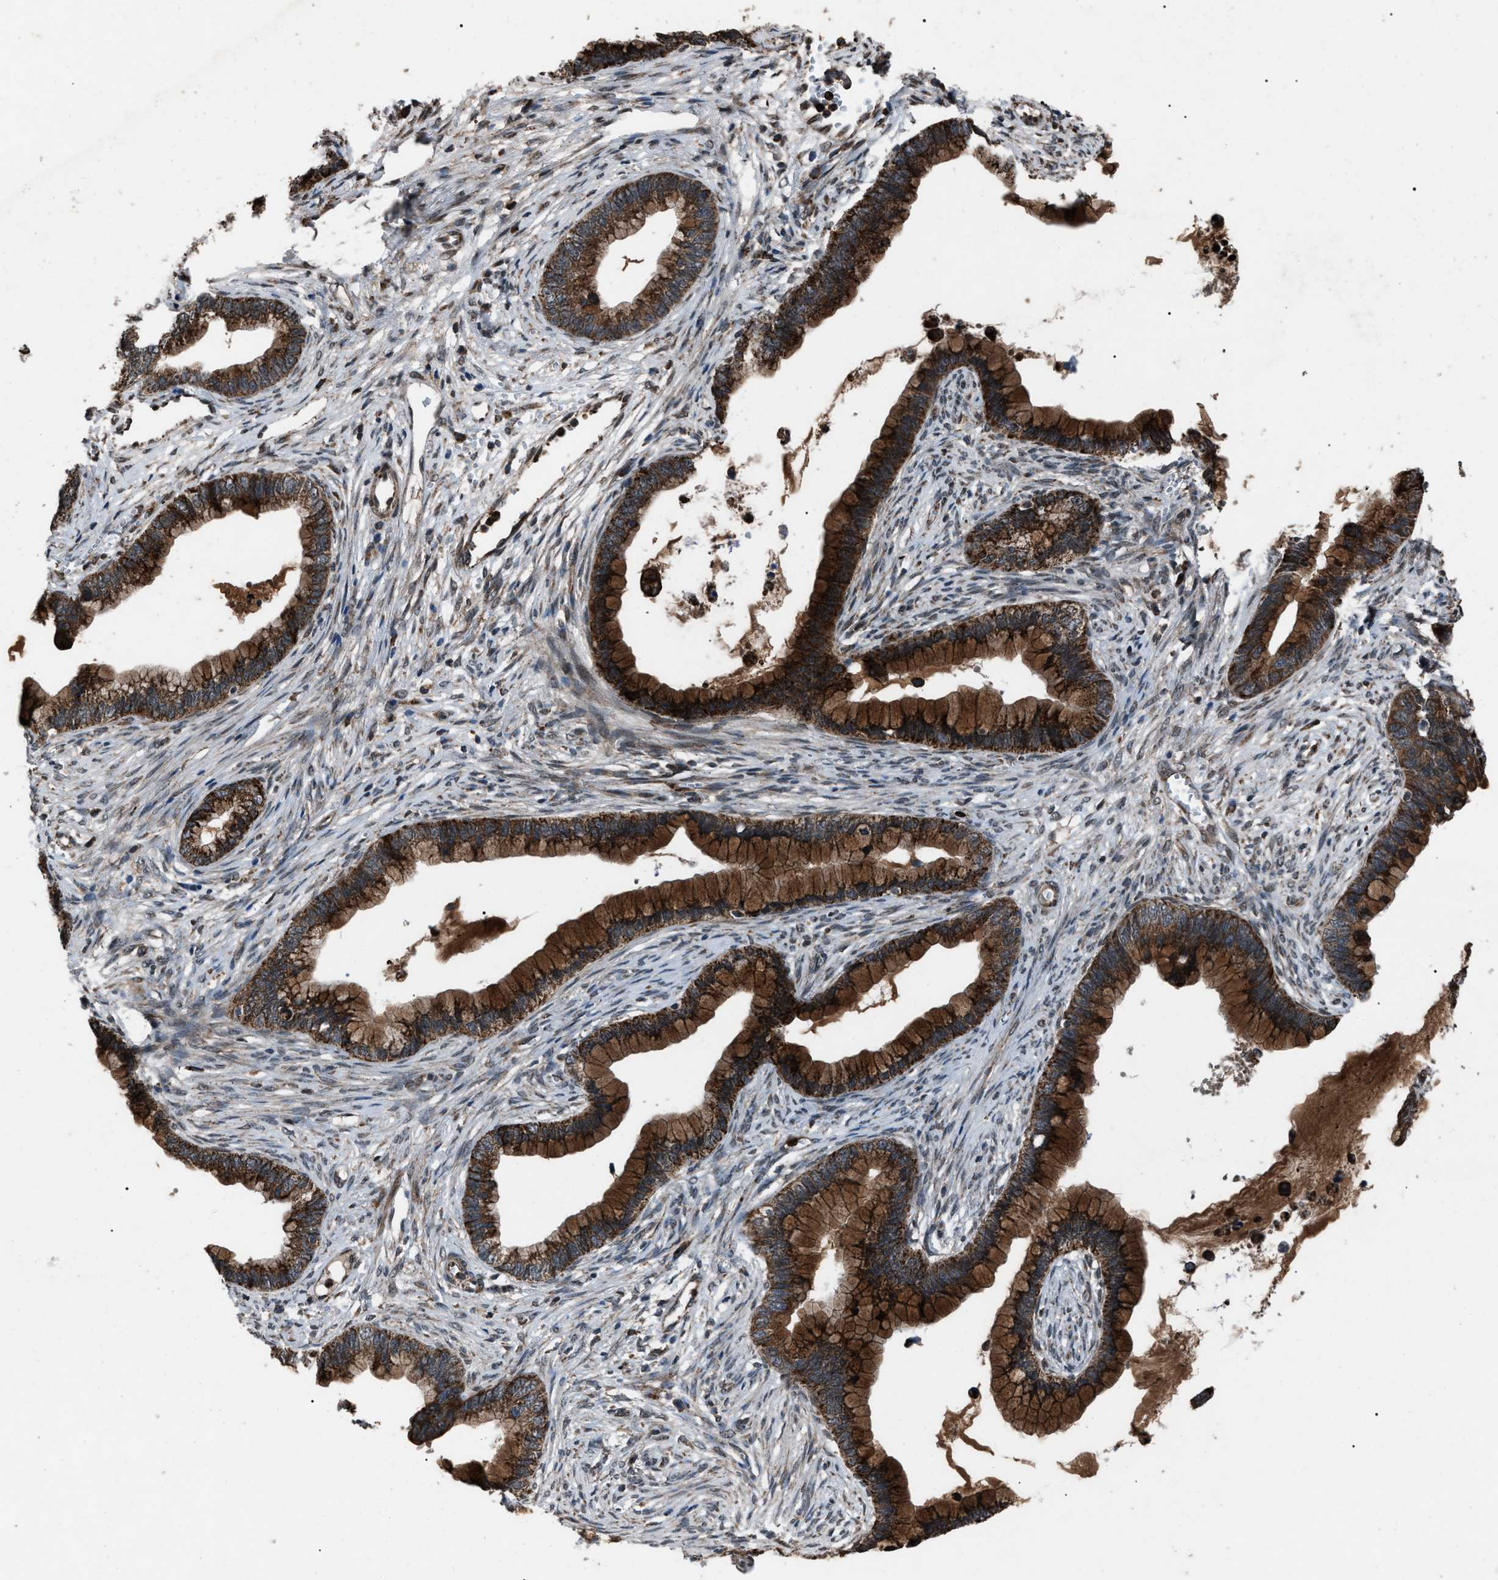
{"staining": {"intensity": "strong", "quantity": ">75%", "location": "cytoplasmic/membranous"}, "tissue": "cervical cancer", "cell_type": "Tumor cells", "image_type": "cancer", "snomed": [{"axis": "morphology", "description": "Adenocarcinoma, NOS"}, {"axis": "topography", "description": "Cervix"}], "caption": "Immunohistochemistry micrograph of neoplastic tissue: human cervical adenocarcinoma stained using immunohistochemistry displays high levels of strong protein expression localized specifically in the cytoplasmic/membranous of tumor cells, appearing as a cytoplasmic/membranous brown color.", "gene": "ZFAND2A", "patient": {"sex": "female", "age": 44}}